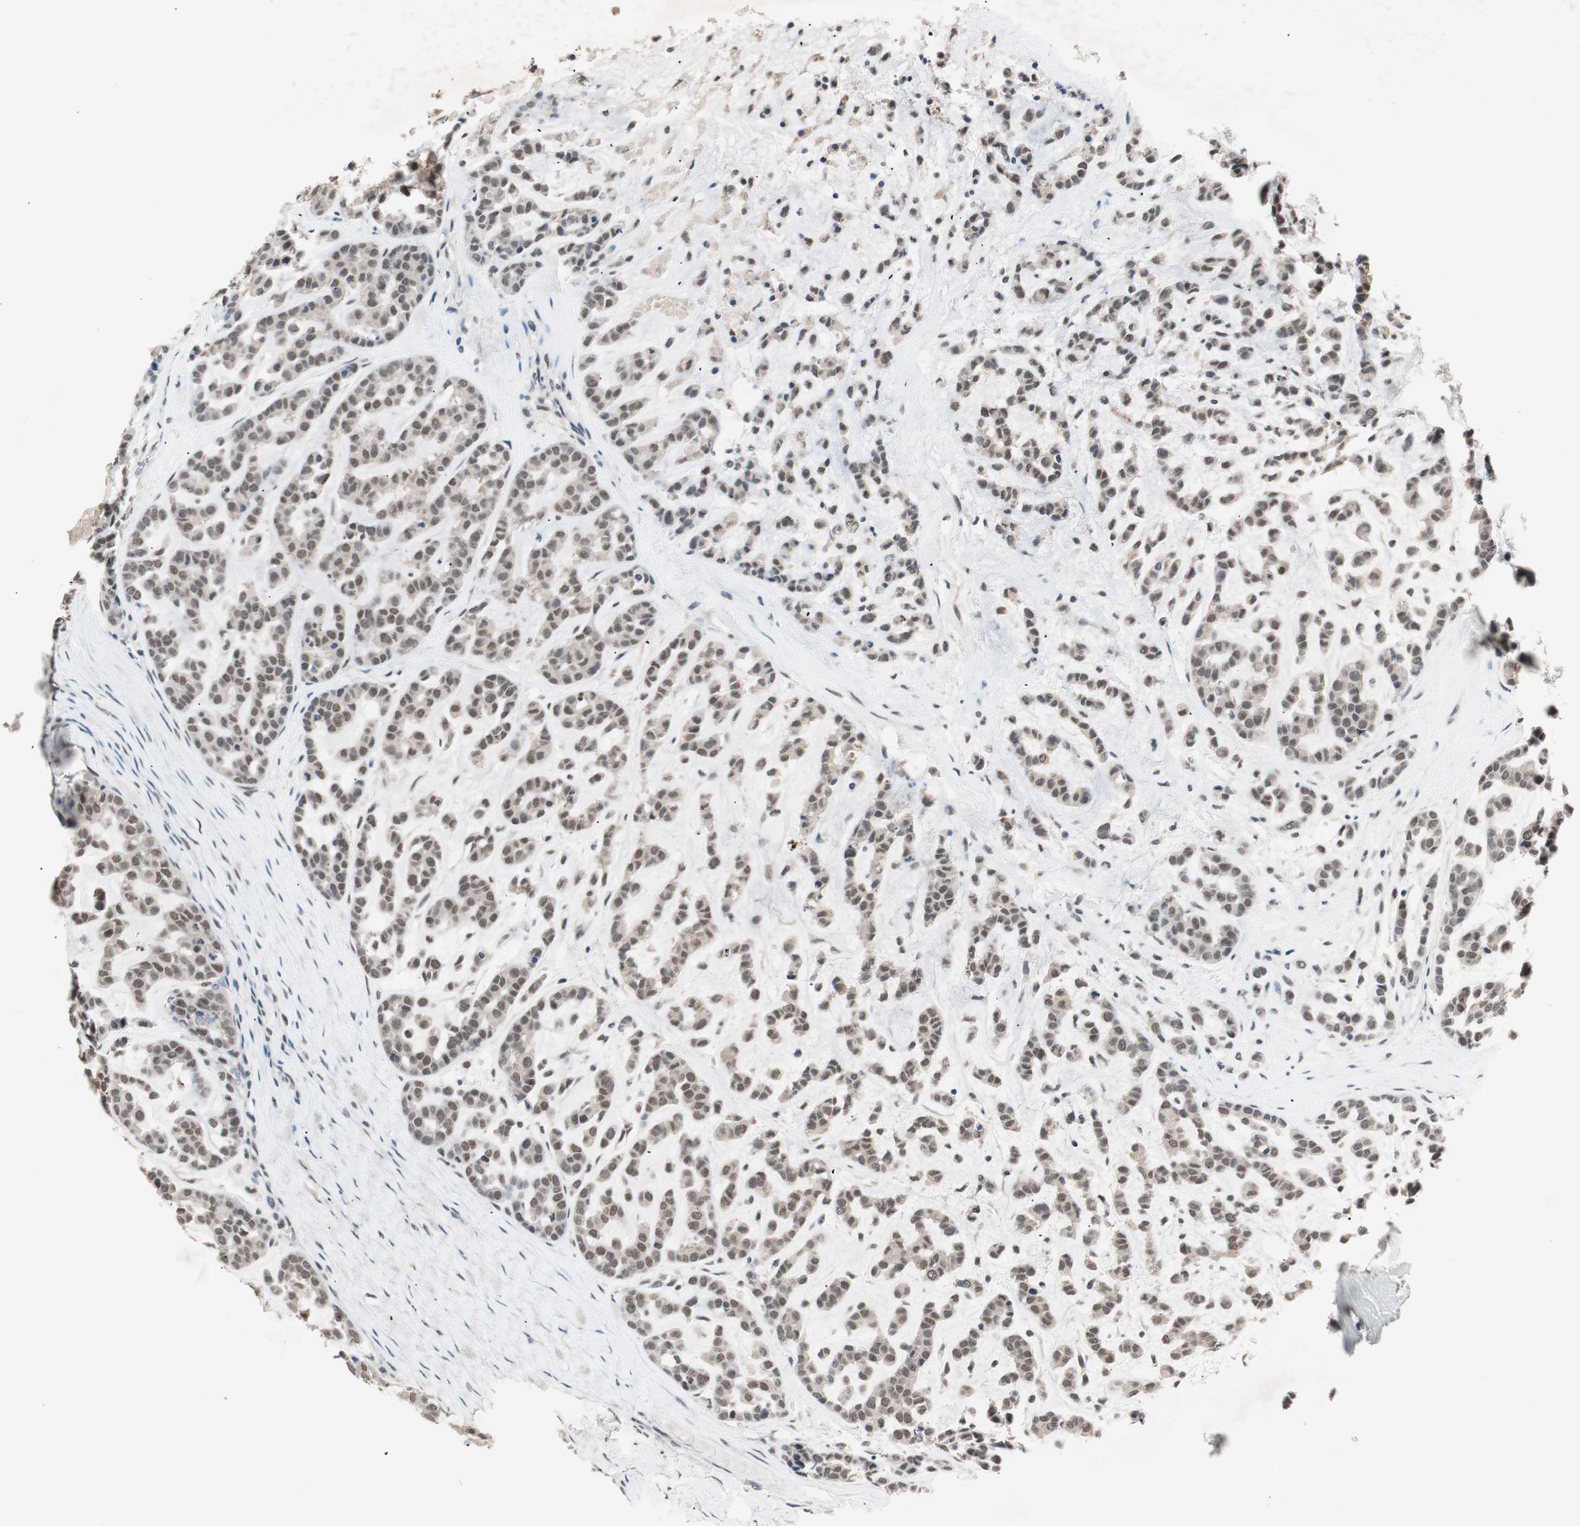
{"staining": {"intensity": "weak", "quantity": "25%-75%", "location": "nuclear"}, "tissue": "head and neck cancer", "cell_type": "Tumor cells", "image_type": "cancer", "snomed": [{"axis": "morphology", "description": "Adenocarcinoma, NOS"}, {"axis": "morphology", "description": "Adenoma, NOS"}, {"axis": "topography", "description": "Head-Neck"}], "caption": "The histopathology image reveals immunohistochemical staining of head and neck cancer (adenoma). There is weak nuclear staining is present in about 25%-75% of tumor cells.", "gene": "NFRKB", "patient": {"sex": "female", "age": 55}}